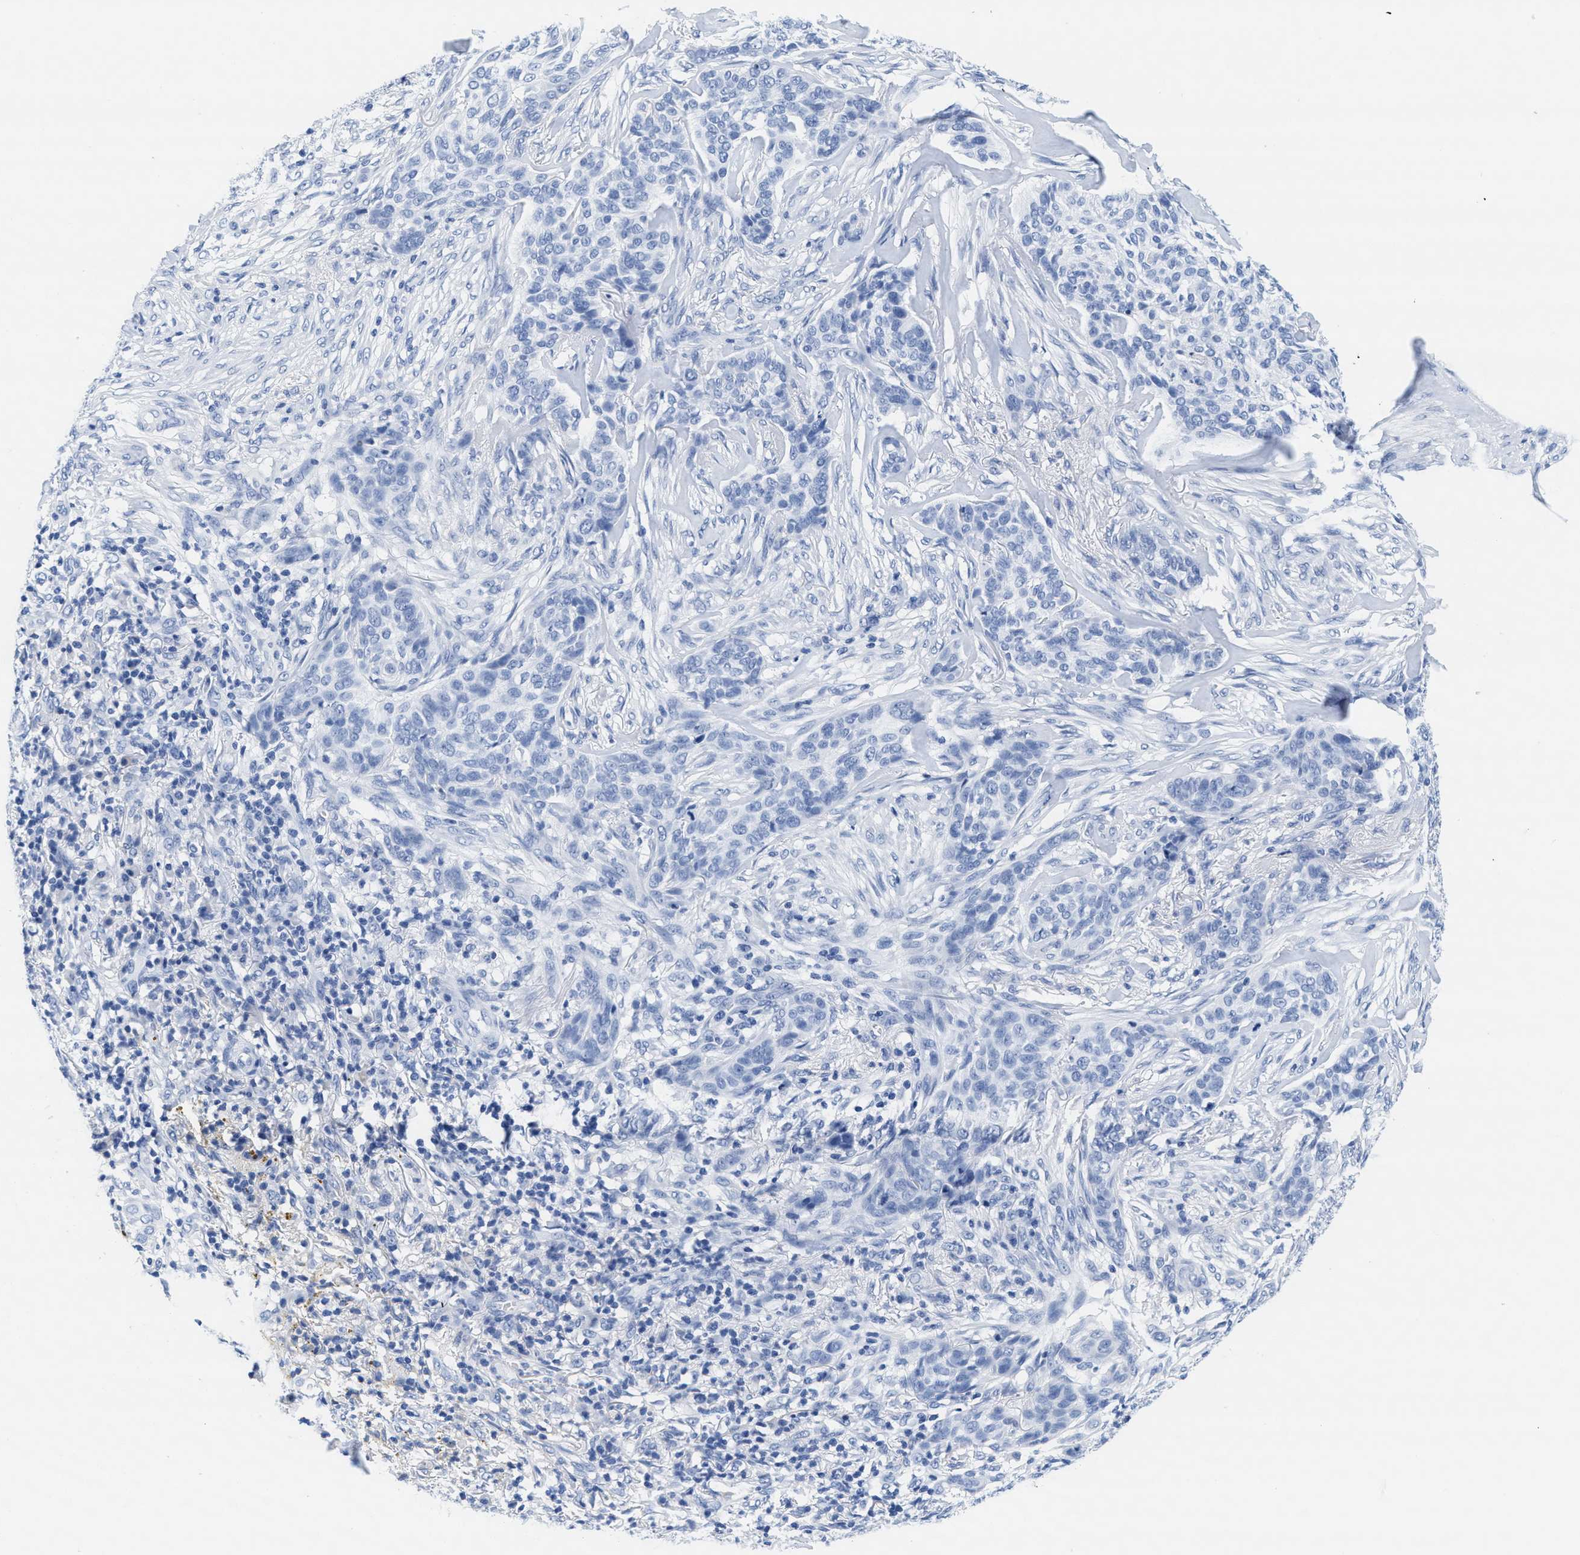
{"staining": {"intensity": "negative", "quantity": "none", "location": "none"}, "tissue": "skin cancer", "cell_type": "Tumor cells", "image_type": "cancer", "snomed": [{"axis": "morphology", "description": "Basal cell carcinoma"}, {"axis": "topography", "description": "Skin"}], "caption": "Immunohistochemistry (IHC) micrograph of neoplastic tissue: human skin cancer stained with DAB (3,3'-diaminobenzidine) reveals no significant protein expression in tumor cells.", "gene": "TTC3", "patient": {"sex": "male", "age": 85}}